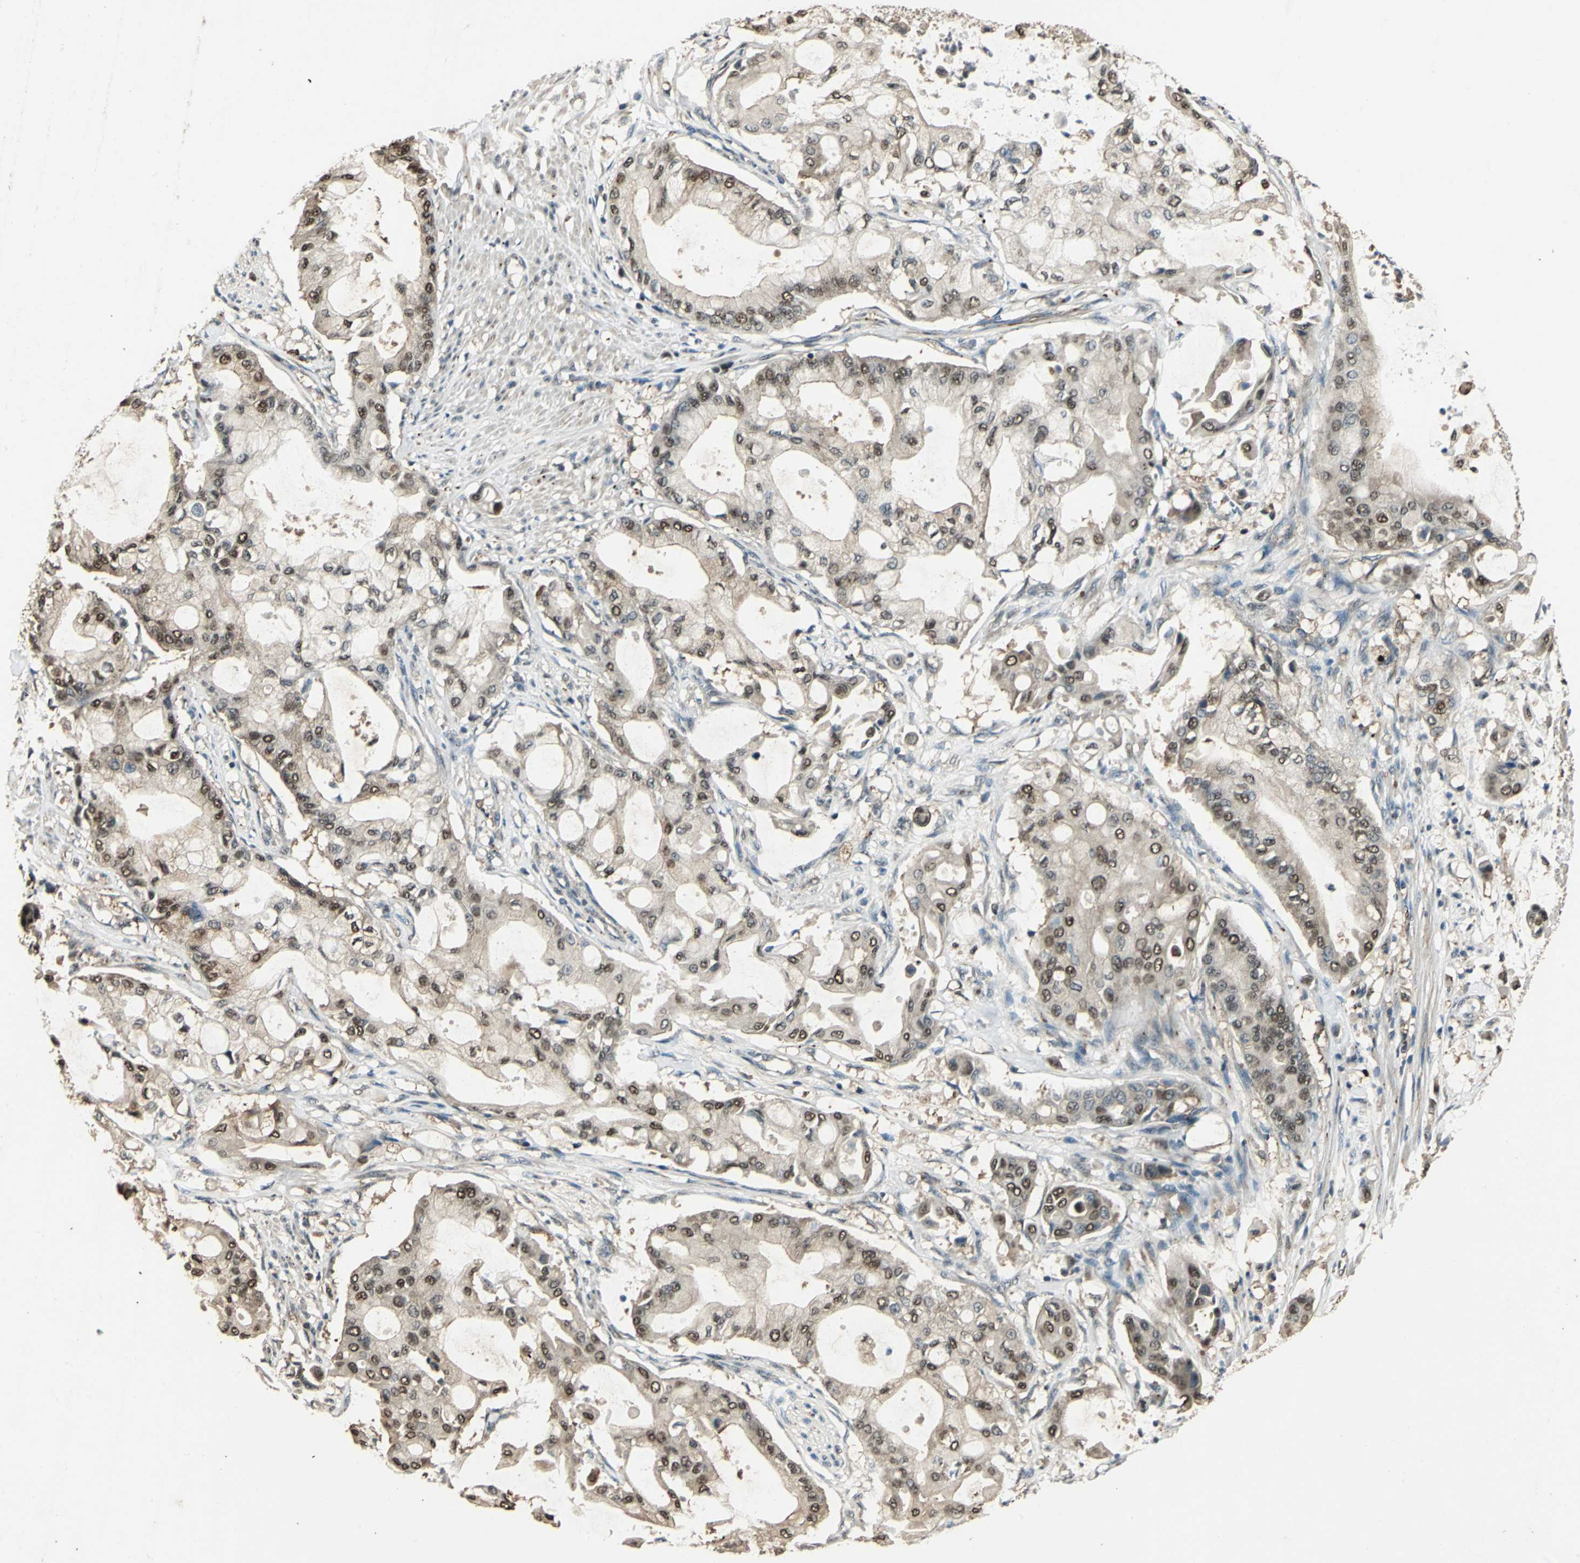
{"staining": {"intensity": "weak", "quantity": ">75%", "location": "cytoplasmic/membranous,nuclear"}, "tissue": "pancreatic cancer", "cell_type": "Tumor cells", "image_type": "cancer", "snomed": [{"axis": "morphology", "description": "Adenocarcinoma, NOS"}, {"axis": "morphology", "description": "Adenocarcinoma, metastatic, NOS"}, {"axis": "topography", "description": "Lymph node"}, {"axis": "topography", "description": "Pancreas"}, {"axis": "topography", "description": "Duodenum"}], "caption": "This is an image of IHC staining of pancreatic adenocarcinoma, which shows weak positivity in the cytoplasmic/membranous and nuclear of tumor cells.", "gene": "PPP1R13L", "patient": {"sex": "female", "age": 64}}